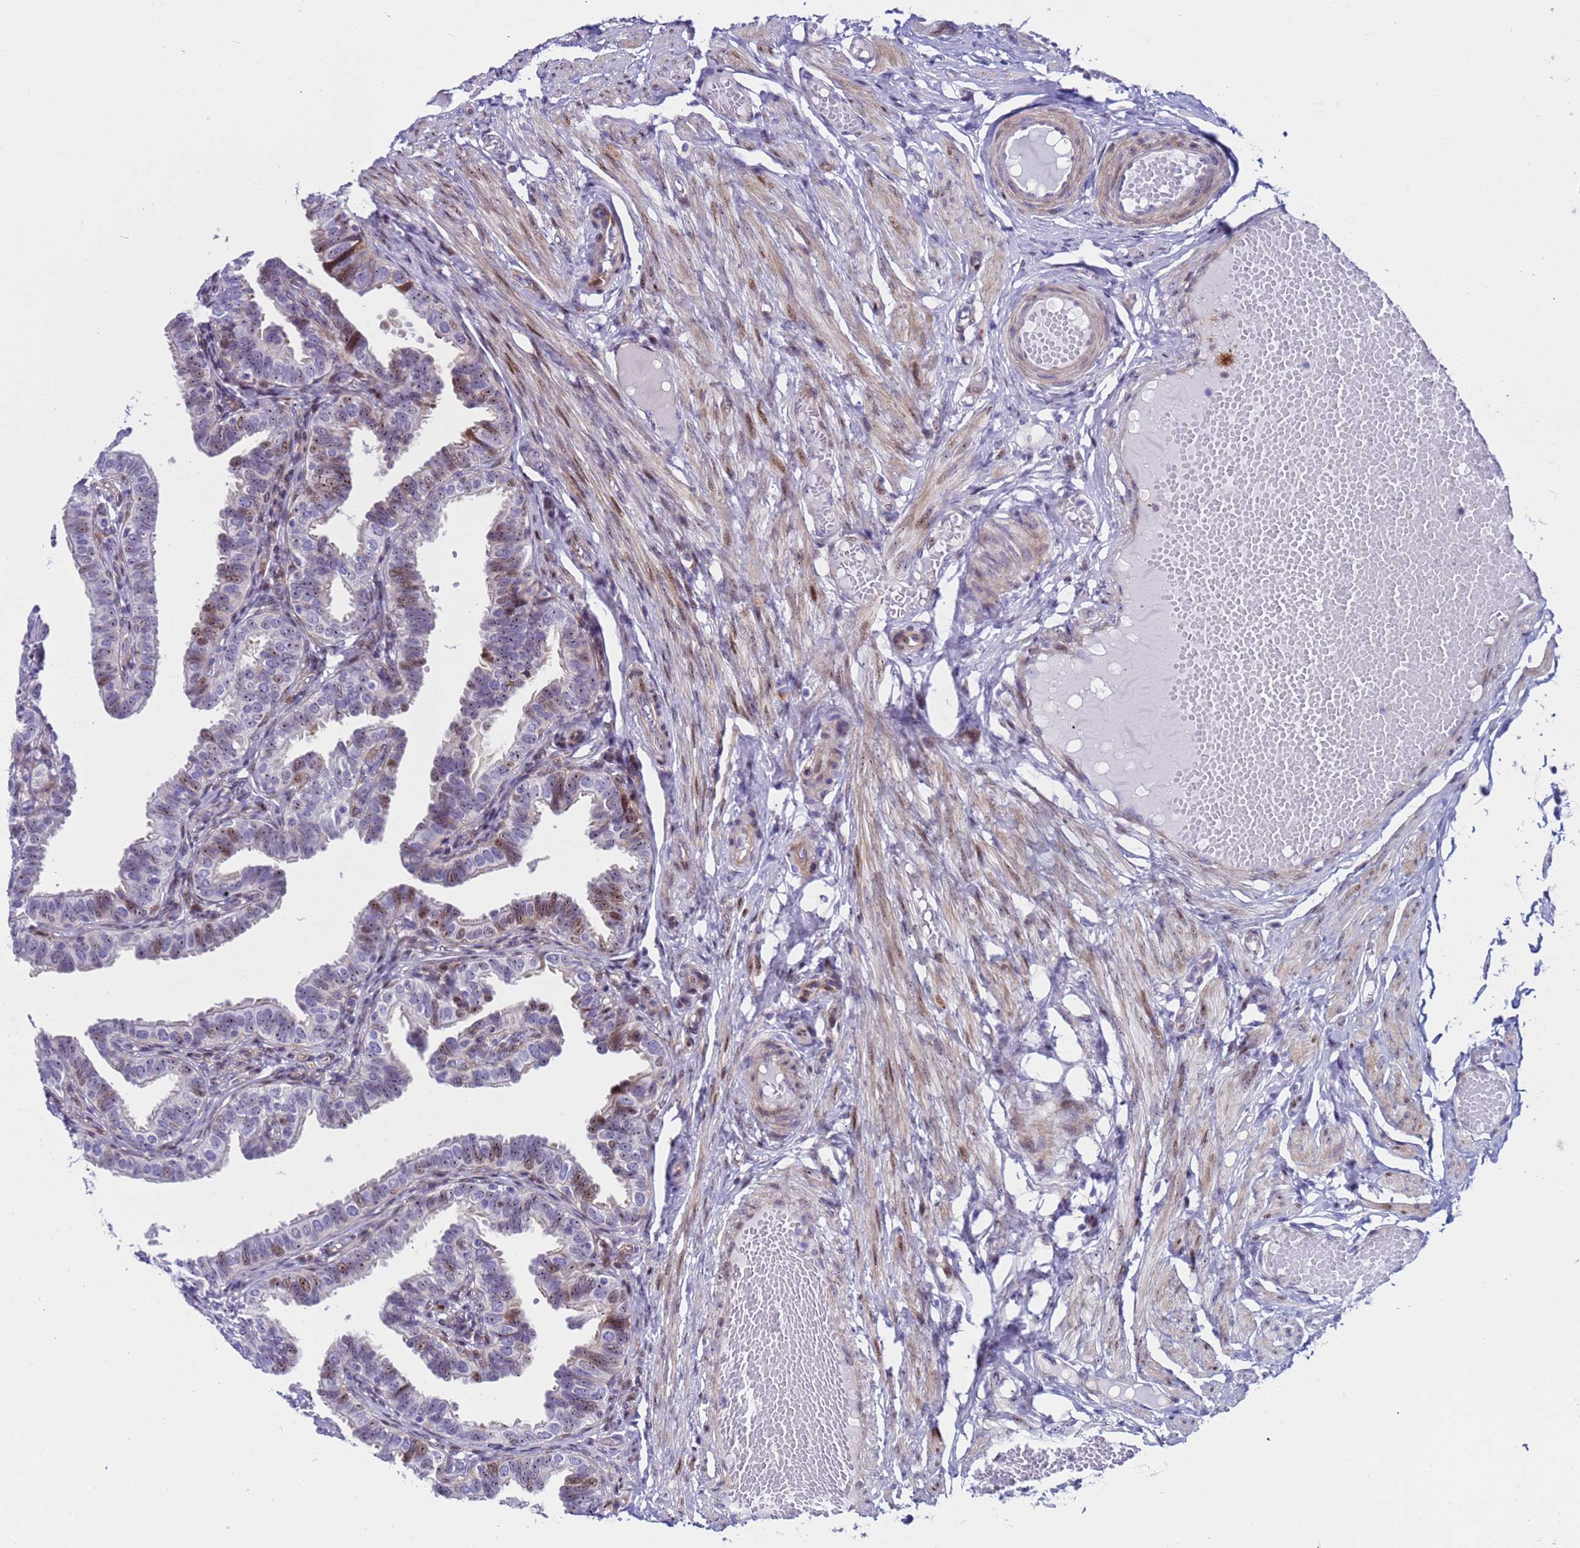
{"staining": {"intensity": "moderate", "quantity": "25%-75%", "location": "cytoplasmic/membranous,nuclear"}, "tissue": "fallopian tube", "cell_type": "Glandular cells", "image_type": "normal", "snomed": [{"axis": "morphology", "description": "Normal tissue, NOS"}, {"axis": "topography", "description": "Fallopian tube"}], "caption": "The image reveals staining of benign fallopian tube, revealing moderate cytoplasmic/membranous,nuclear protein expression (brown color) within glandular cells.", "gene": "POP5", "patient": {"sex": "female", "age": 39}}